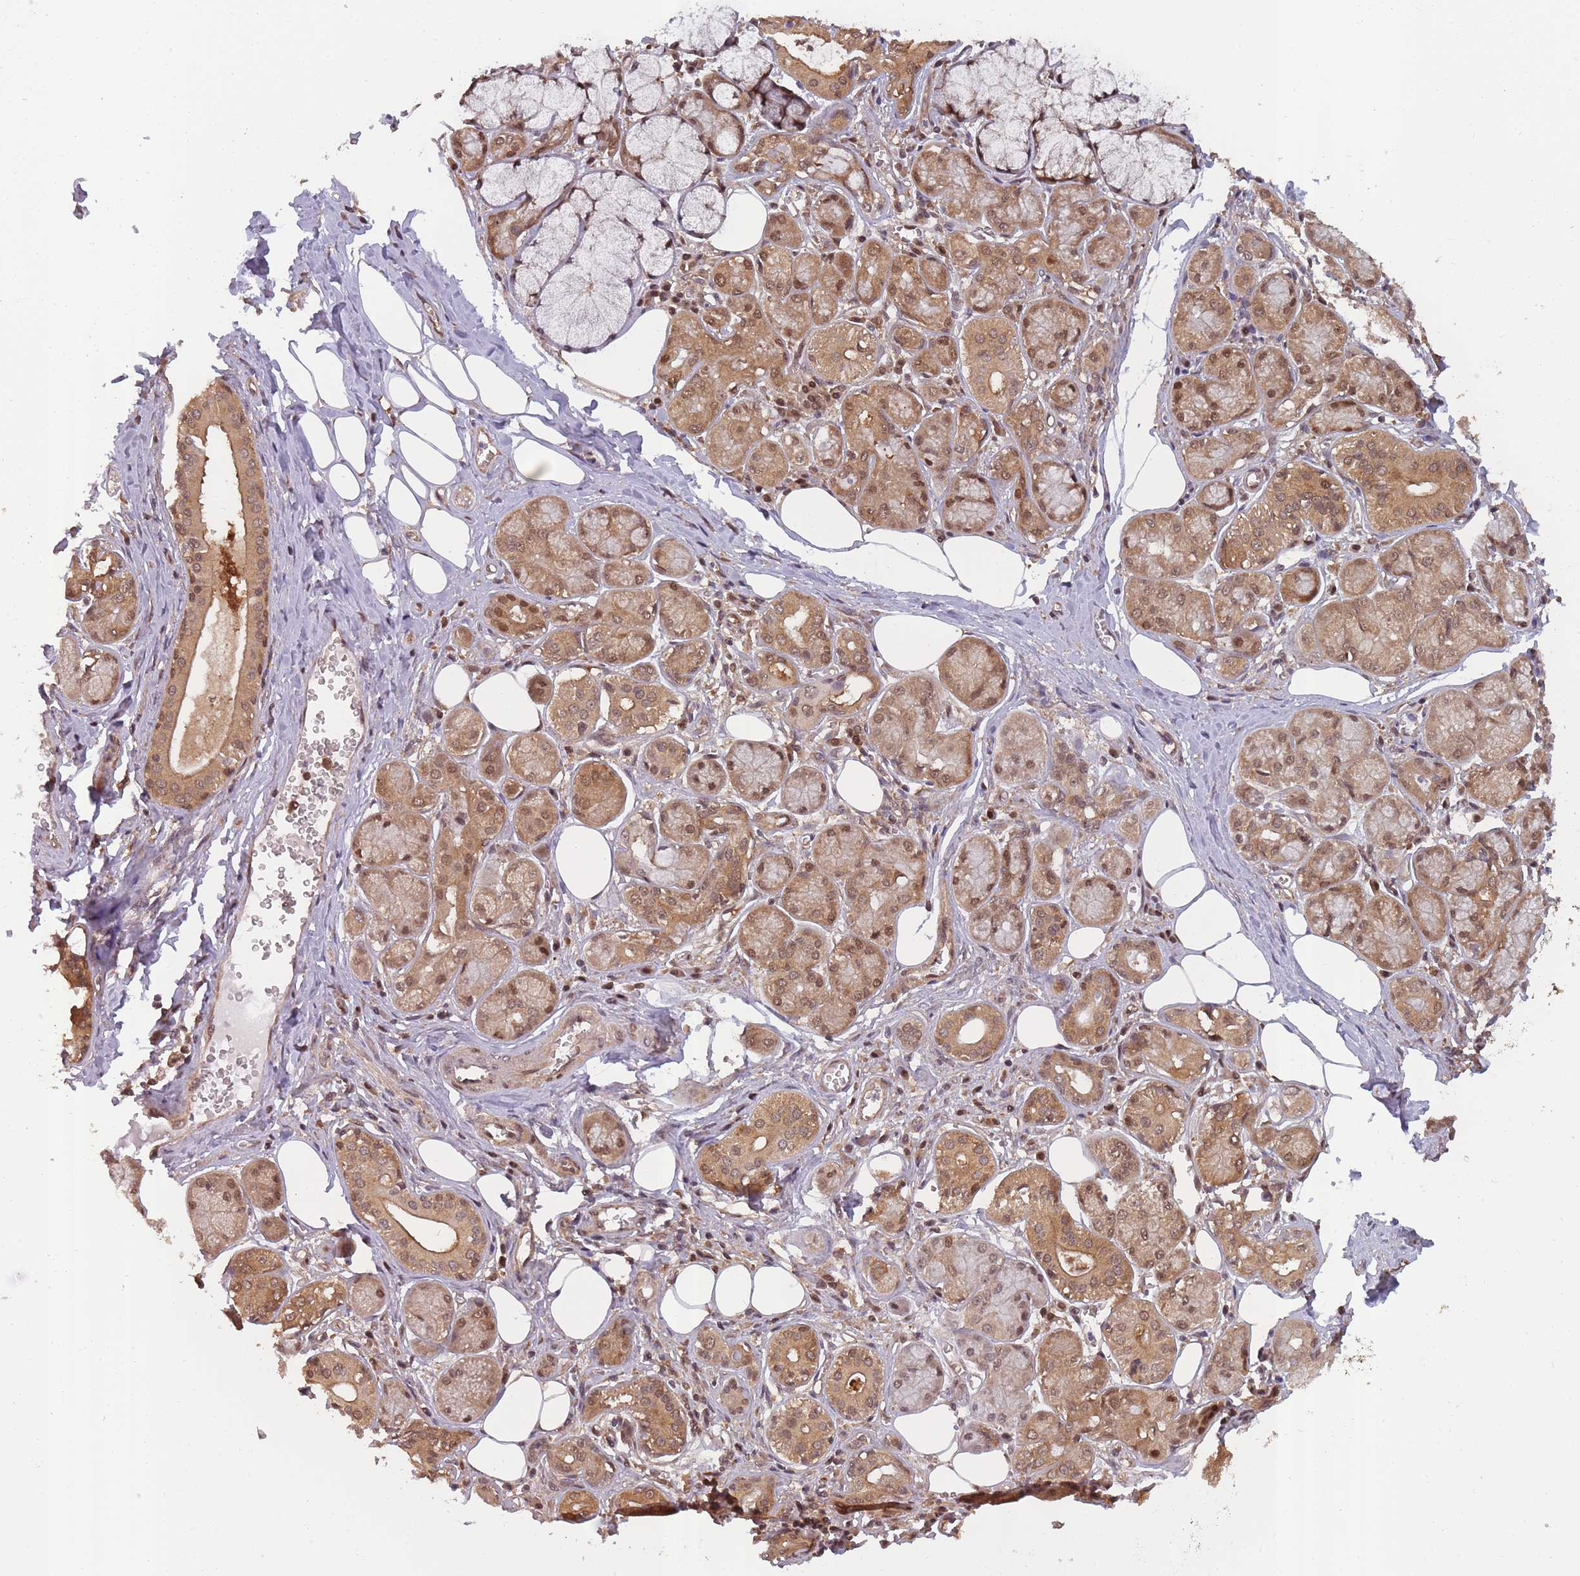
{"staining": {"intensity": "moderate", "quantity": ">75%", "location": "cytoplasmic/membranous,nuclear"}, "tissue": "salivary gland", "cell_type": "Glandular cells", "image_type": "normal", "snomed": [{"axis": "morphology", "description": "Normal tissue, NOS"}, {"axis": "topography", "description": "Salivary gland"}], "caption": "About >75% of glandular cells in normal salivary gland exhibit moderate cytoplasmic/membranous,nuclear protein positivity as visualized by brown immunohistochemical staining.", "gene": "PPP6R3", "patient": {"sex": "male", "age": 74}}